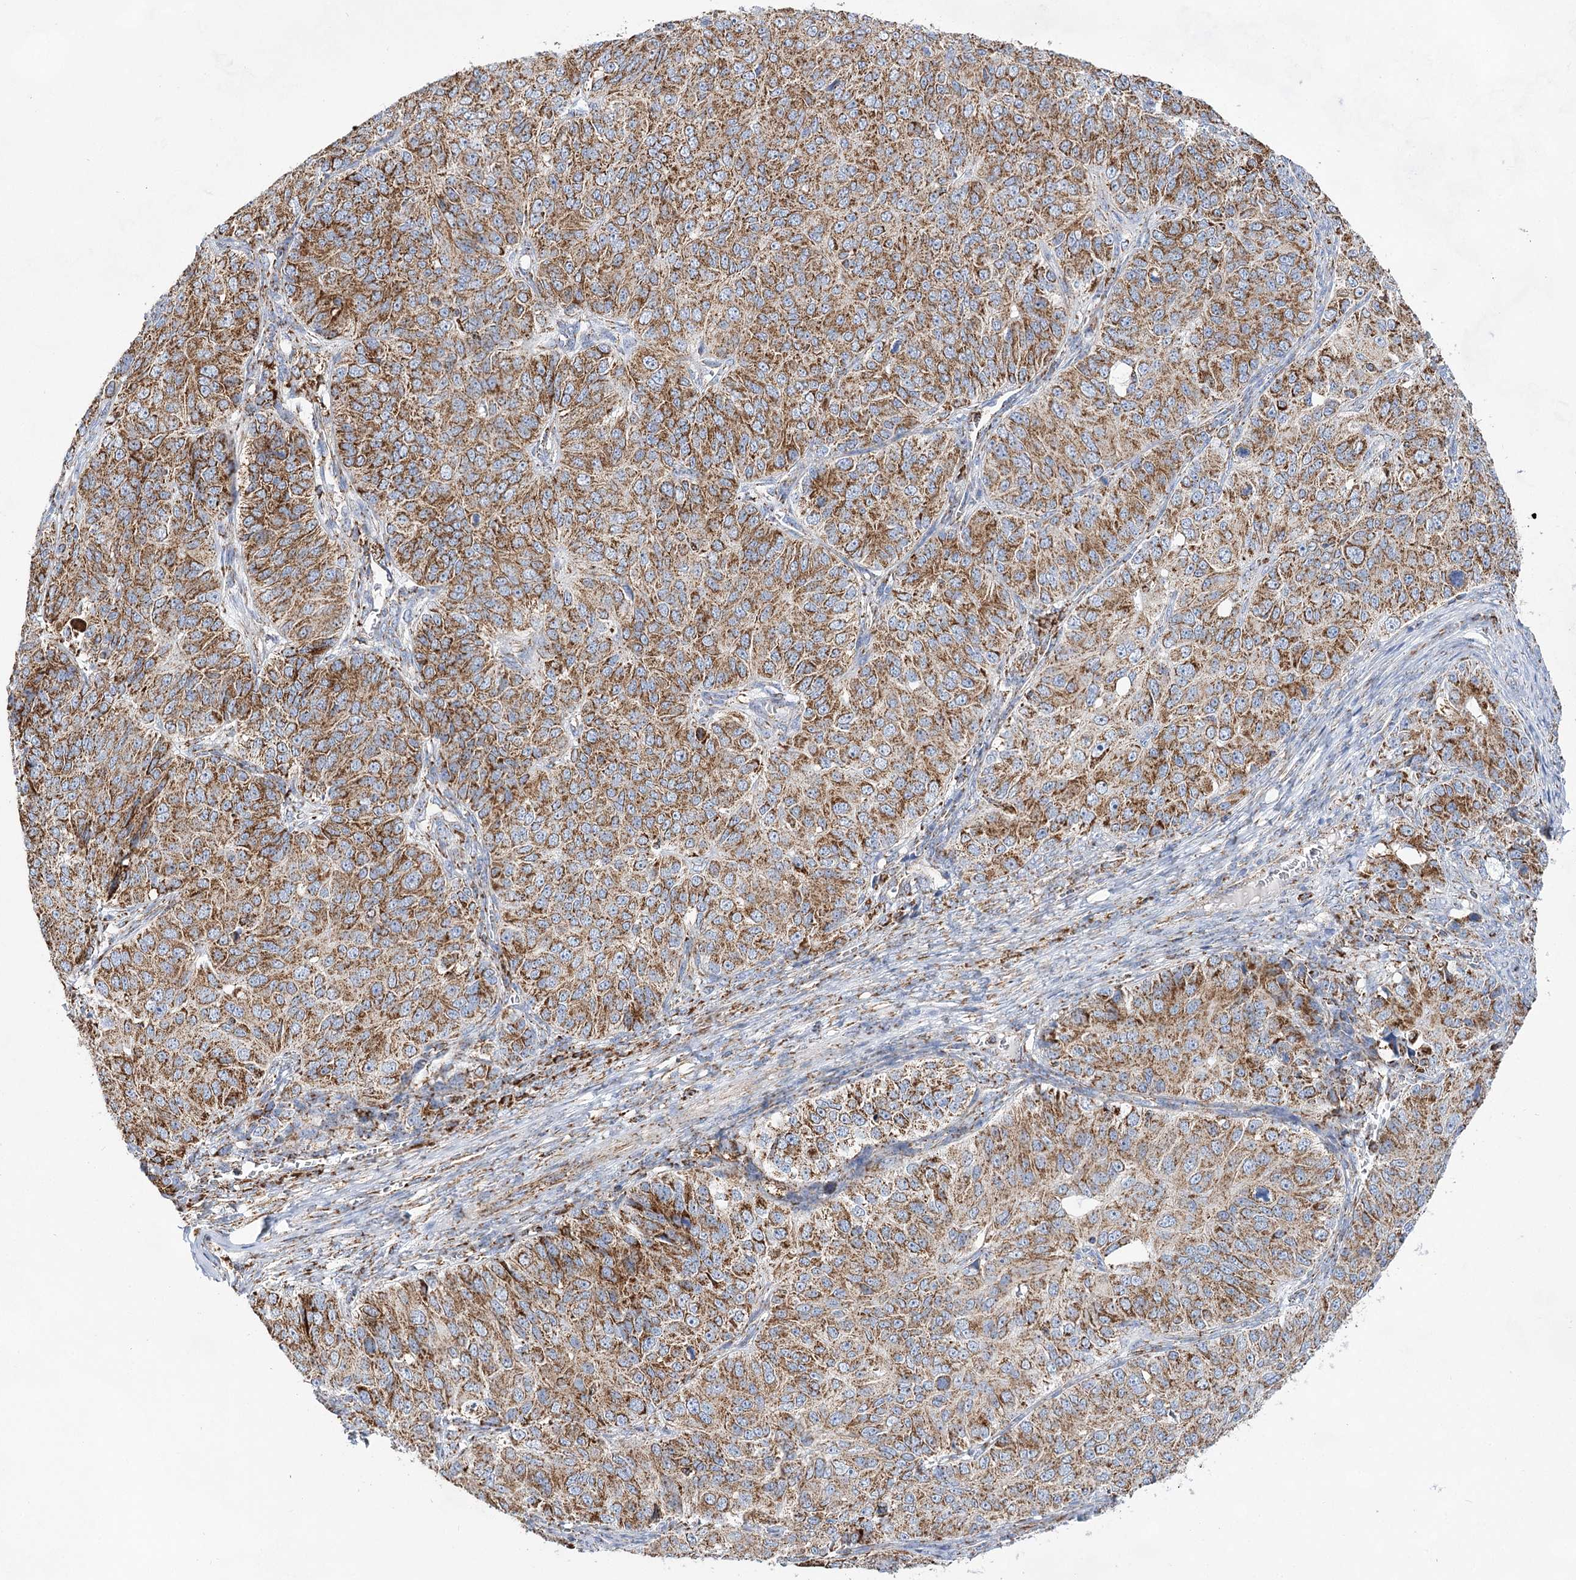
{"staining": {"intensity": "moderate", "quantity": ">75%", "location": "cytoplasmic/membranous"}, "tissue": "ovarian cancer", "cell_type": "Tumor cells", "image_type": "cancer", "snomed": [{"axis": "morphology", "description": "Carcinoma, endometroid"}, {"axis": "topography", "description": "Ovary"}], "caption": "Brown immunohistochemical staining in endometroid carcinoma (ovarian) exhibits moderate cytoplasmic/membranous positivity in about >75% of tumor cells.", "gene": "NADK2", "patient": {"sex": "female", "age": 51}}